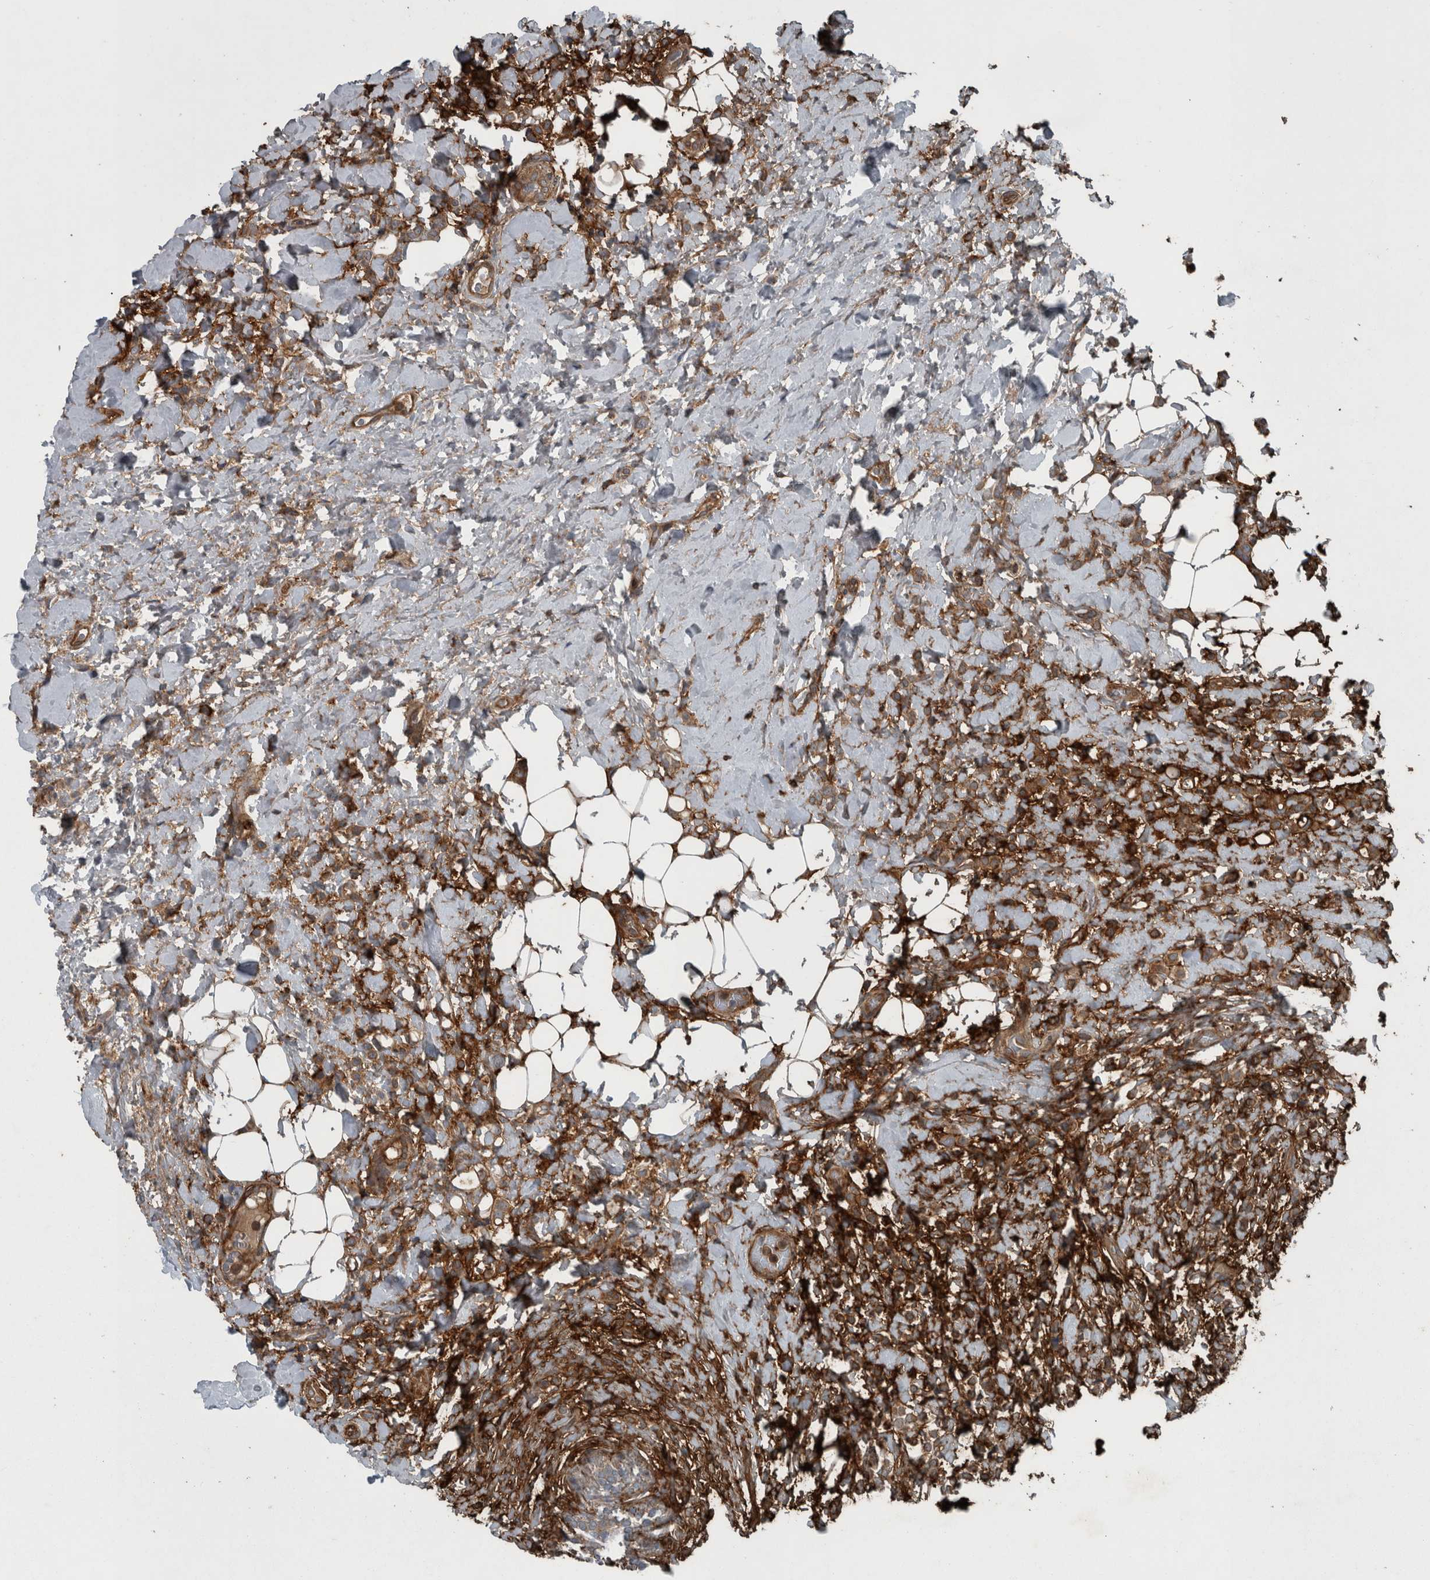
{"staining": {"intensity": "moderate", "quantity": ">75%", "location": "cytoplasmic/membranous"}, "tissue": "breast cancer", "cell_type": "Tumor cells", "image_type": "cancer", "snomed": [{"axis": "morphology", "description": "Normal tissue, NOS"}, {"axis": "morphology", "description": "Lobular carcinoma"}, {"axis": "topography", "description": "Breast"}], "caption": "Immunohistochemical staining of breast lobular carcinoma shows medium levels of moderate cytoplasmic/membranous protein expression in about >75% of tumor cells.", "gene": "EXOC8", "patient": {"sex": "female", "age": 50}}